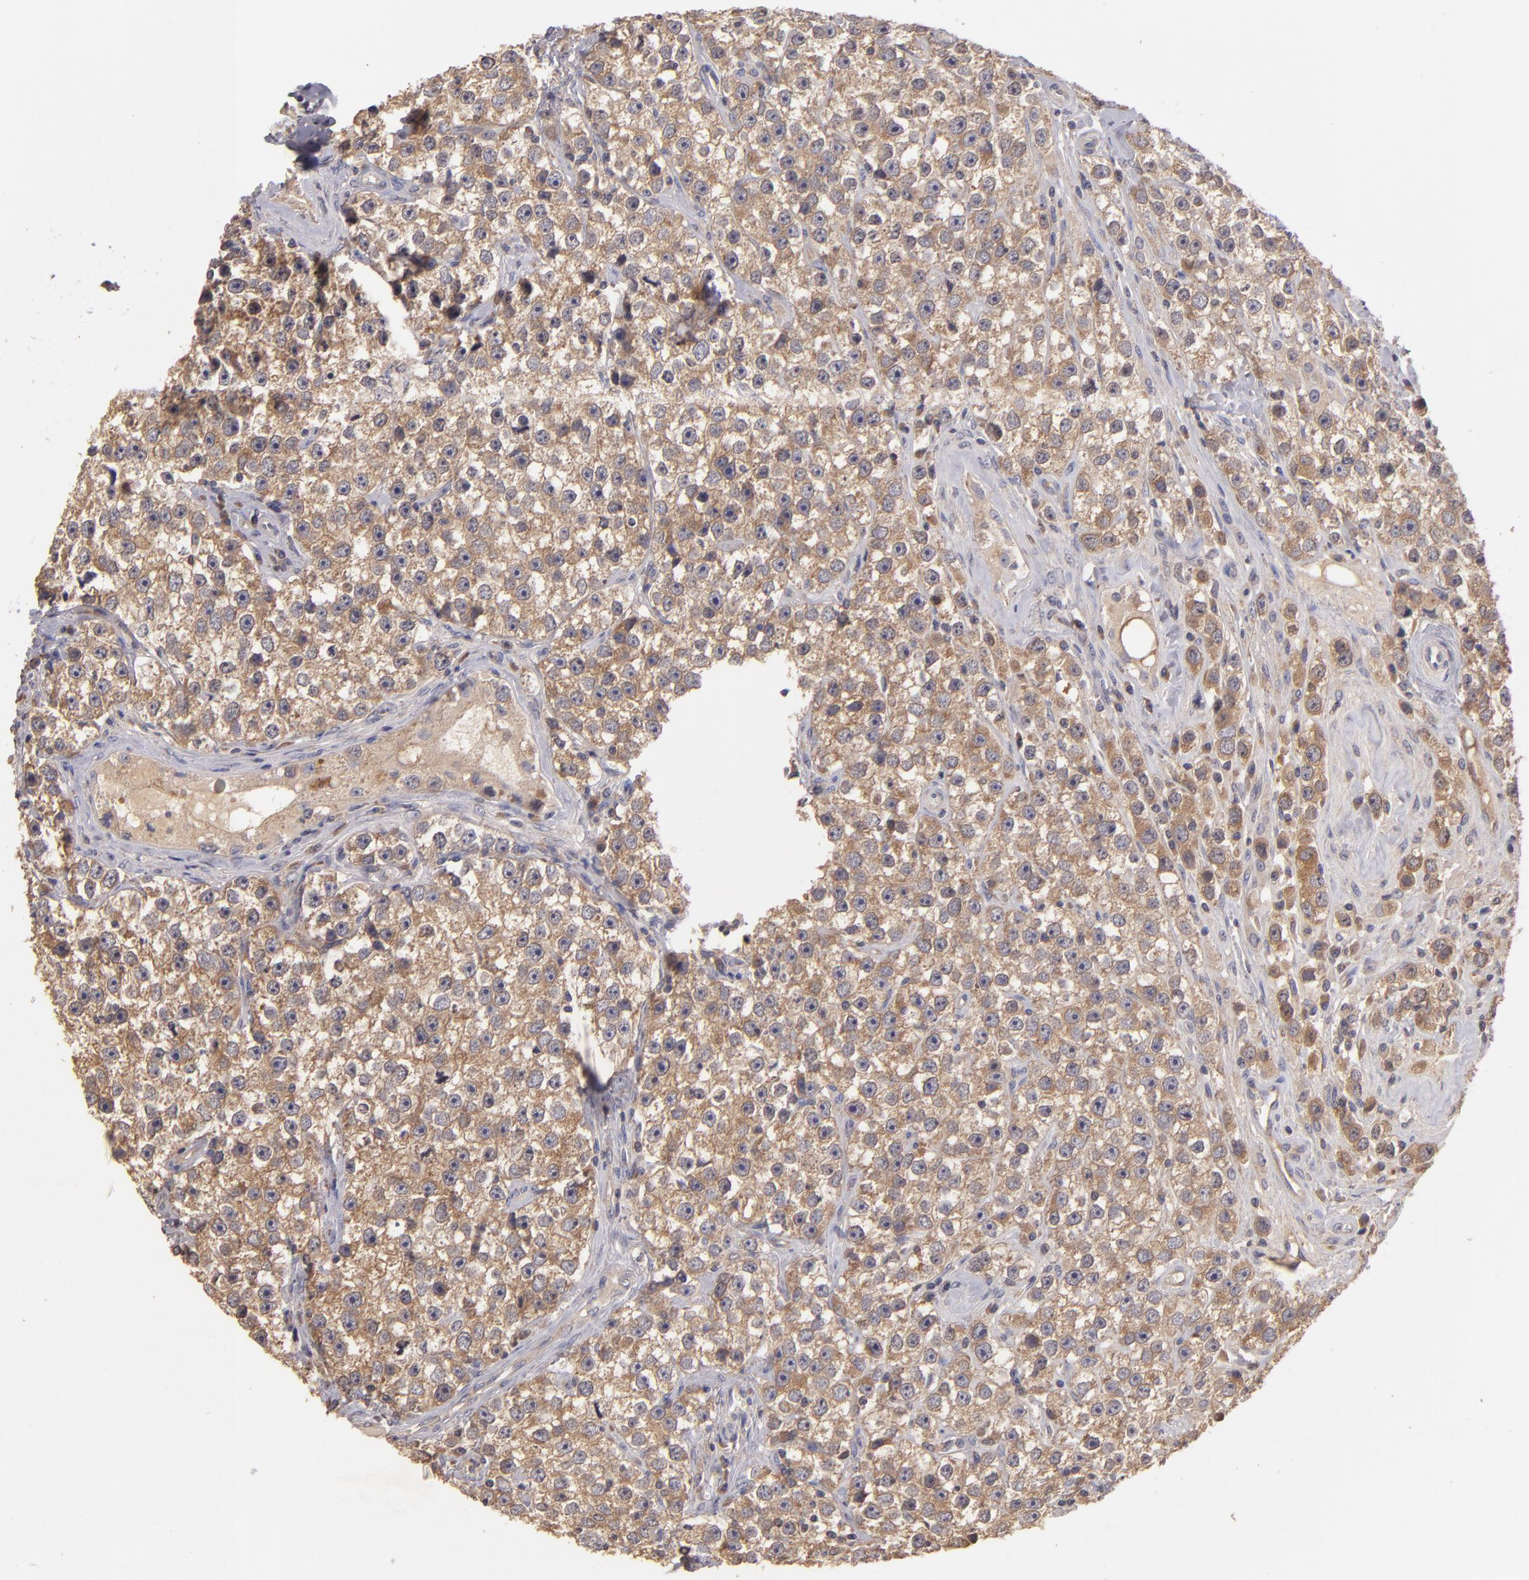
{"staining": {"intensity": "moderate", "quantity": "25%-75%", "location": "cytoplasmic/membranous"}, "tissue": "testis cancer", "cell_type": "Tumor cells", "image_type": "cancer", "snomed": [{"axis": "morphology", "description": "Seminoma, NOS"}, {"axis": "topography", "description": "Testis"}], "caption": "The histopathology image shows a brown stain indicating the presence of a protein in the cytoplasmic/membranous of tumor cells in seminoma (testis).", "gene": "UPF3B", "patient": {"sex": "male", "age": 32}}